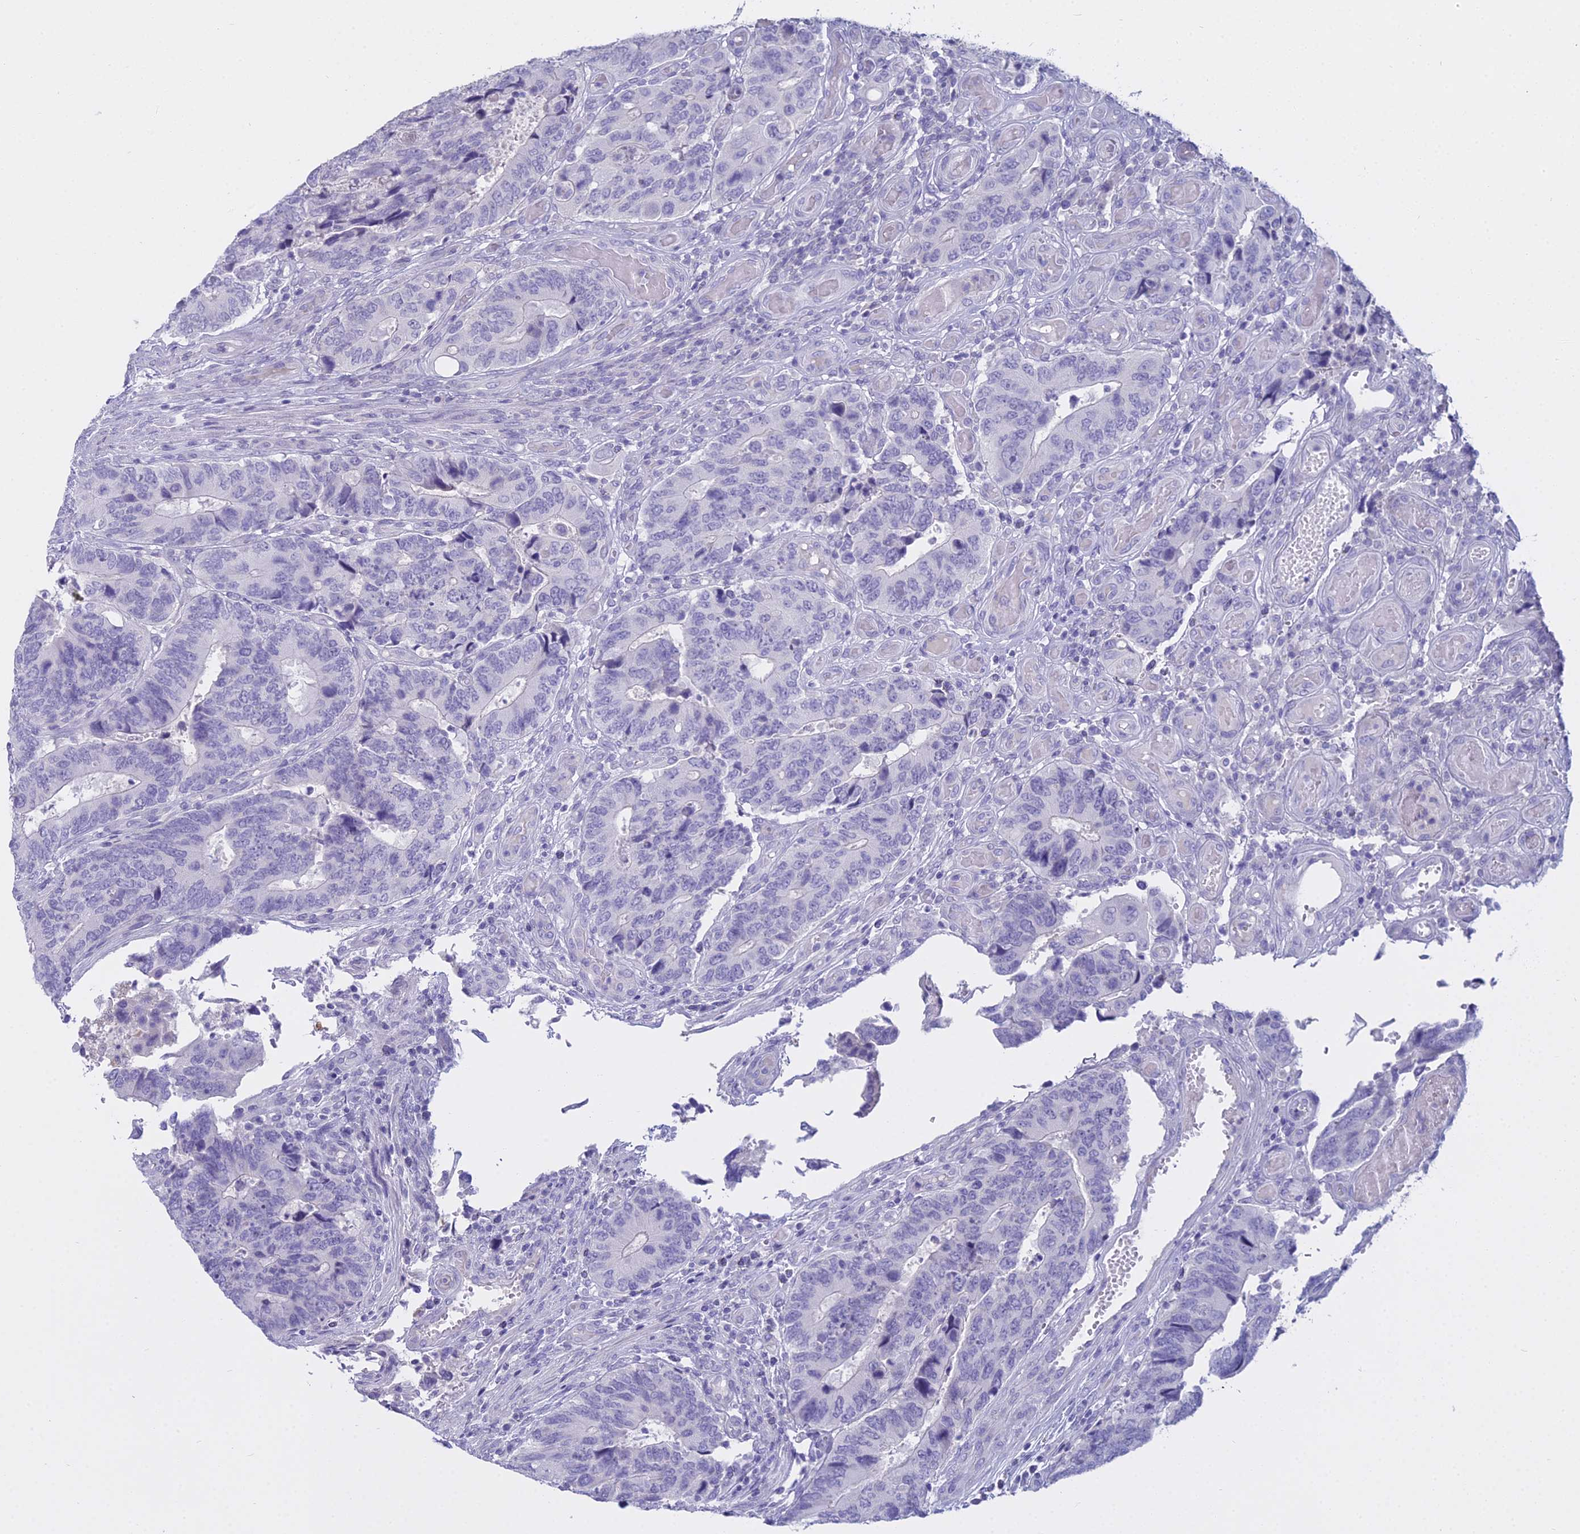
{"staining": {"intensity": "negative", "quantity": "none", "location": "none"}, "tissue": "colorectal cancer", "cell_type": "Tumor cells", "image_type": "cancer", "snomed": [{"axis": "morphology", "description": "Adenocarcinoma, NOS"}, {"axis": "topography", "description": "Colon"}], "caption": "Colorectal adenocarcinoma was stained to show a protein in brown. There is no significant positivity in tumor cells.", "gene": "ALPP", "patient": {"sex": "male", "age": 87}}